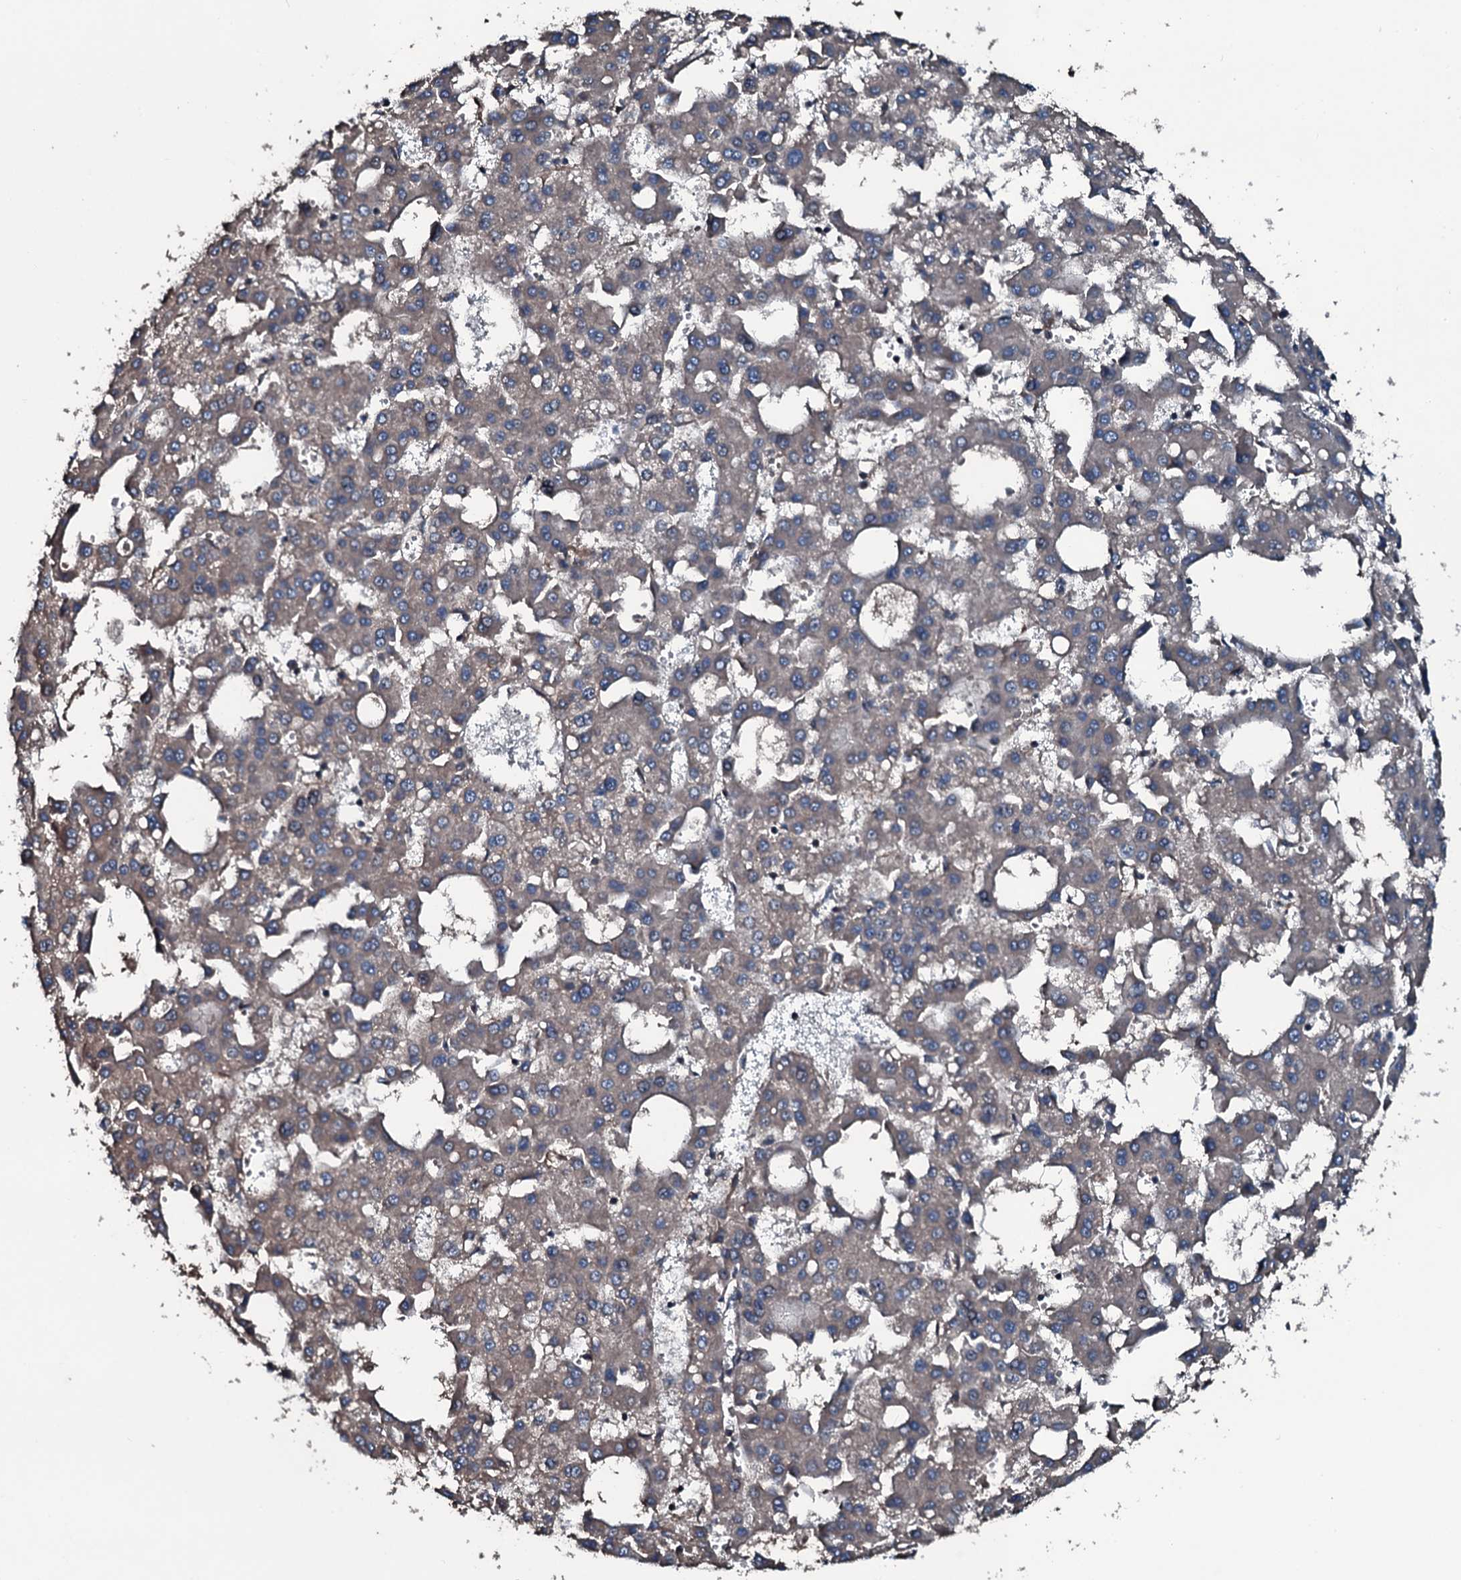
{"staining": {"intensity": "weak", "quantity": "25%-75%", "location": "cytoplasmic/membranous"}, "tissue": "liver cancer", "cell_type": "Tumor cells", "image_type": "cancer", "snomed": [{"axis": "morphology", "description": "Carcinoma, Hepatocellular, NOS"}, {"axis": "topography", "description": "Liver"}], "caption": "This is a micrograph of immunohistochemistry (IHC) staining of liver hepatocellular carcinoma, which shows weak expression in the cytoplasmic/membranous of tumor cells.", "gene": "AARS1", "patient": {"sex": "male", "age": 47}}